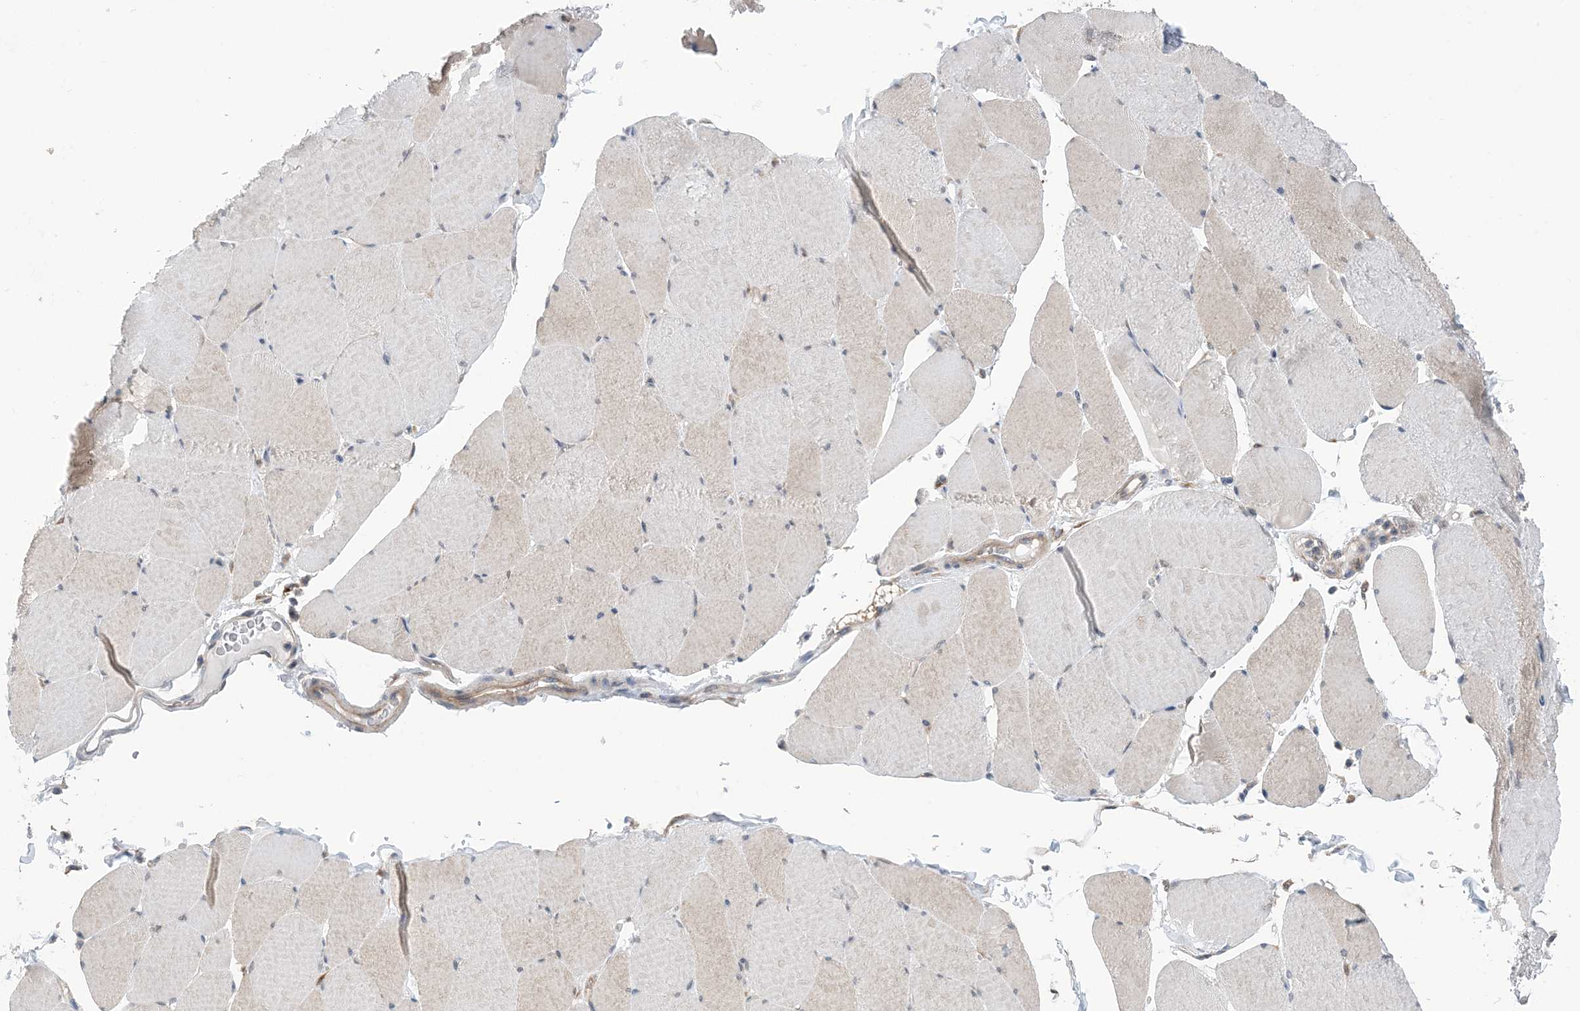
{"staining": {"intensity": "negative", "quantity": "none", "location": "none"}, "tissue": "skeletal muscle", "cell_type": "Myocytes", "image_type": "normal", "snomed": [{"axis": "morphology", "description": "Normal tissue, NOS"}, {"axis": "topography", "description": "Skeletal muscle"}, {"axis": "topography", "description": "Head-Neck"}], "caption": "The histopathology image demonstrates no significant expression in myocytes of skeletal muscle.", "gene": "EHBP1", "patient": {"sex": "male", "age": 66}}